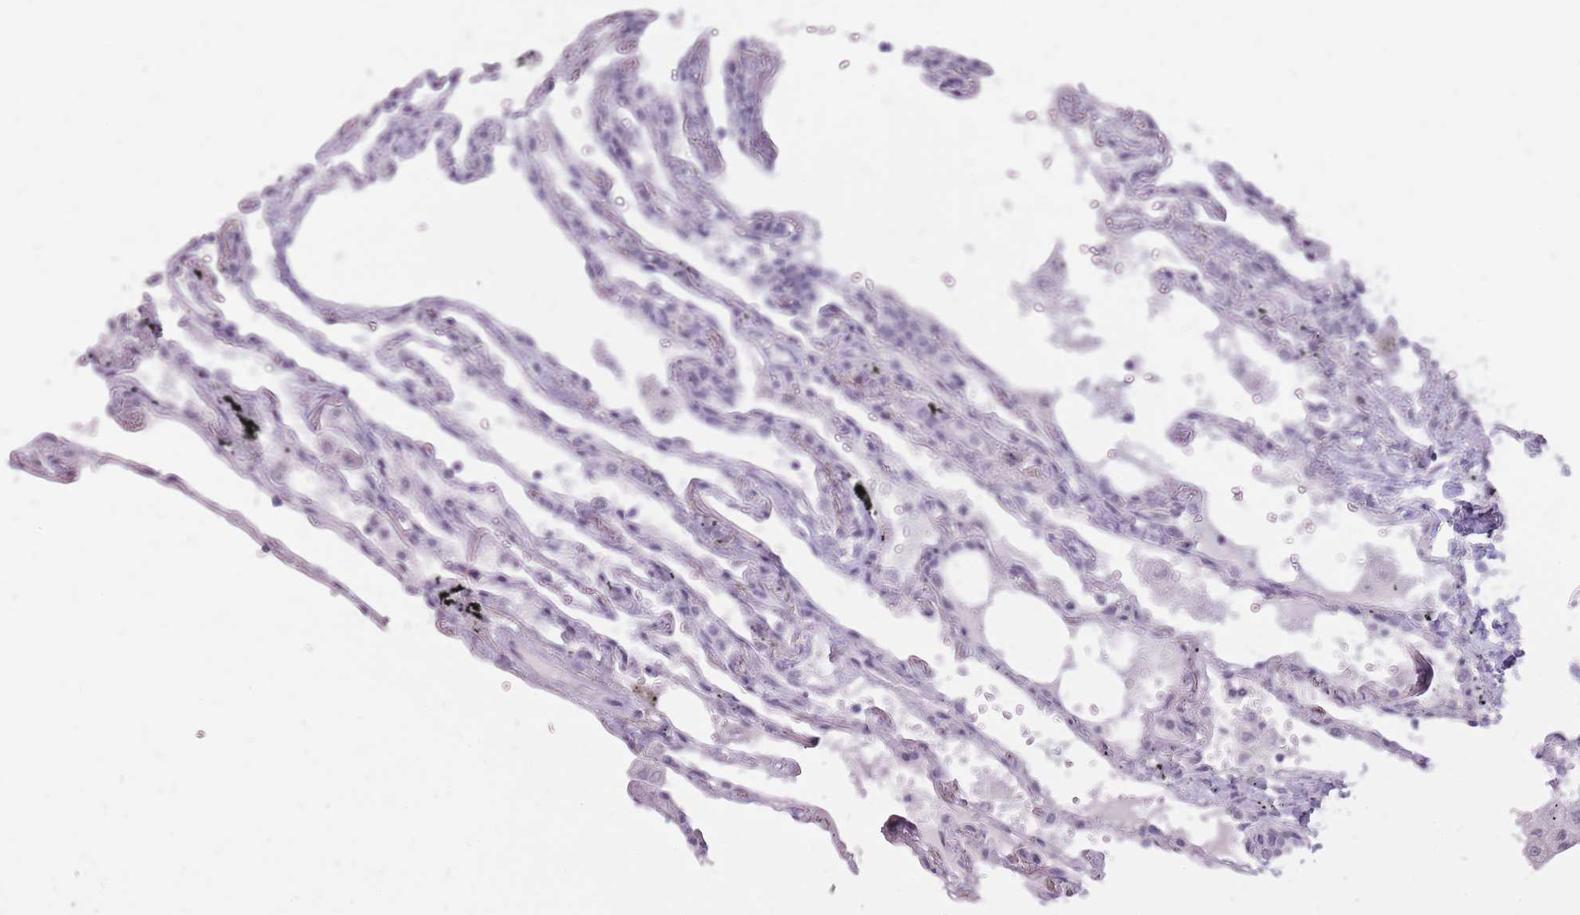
{"staining": {"intensity": "negative", "quantity": "none", "location": "none"}, "tissue": "lung", "cell_type": "Alveolar cells", "image_type": "normal", "snomed": [{"axis": "morphology", "description": "Normal tissue, NOS"}, {"axis": "topography", "description": "Lung"}], "caption": "IHC histopathology image of benign human lung stained for a protein (brown), which exhibits no positivity in alveolar cells. (Brightfield microscopy of DAB (3,3'-diaminobenzidine) immunohistochemistry at high magnification).", "gene": "POM121C", "patient": {"sex": "female", "age": 67}}